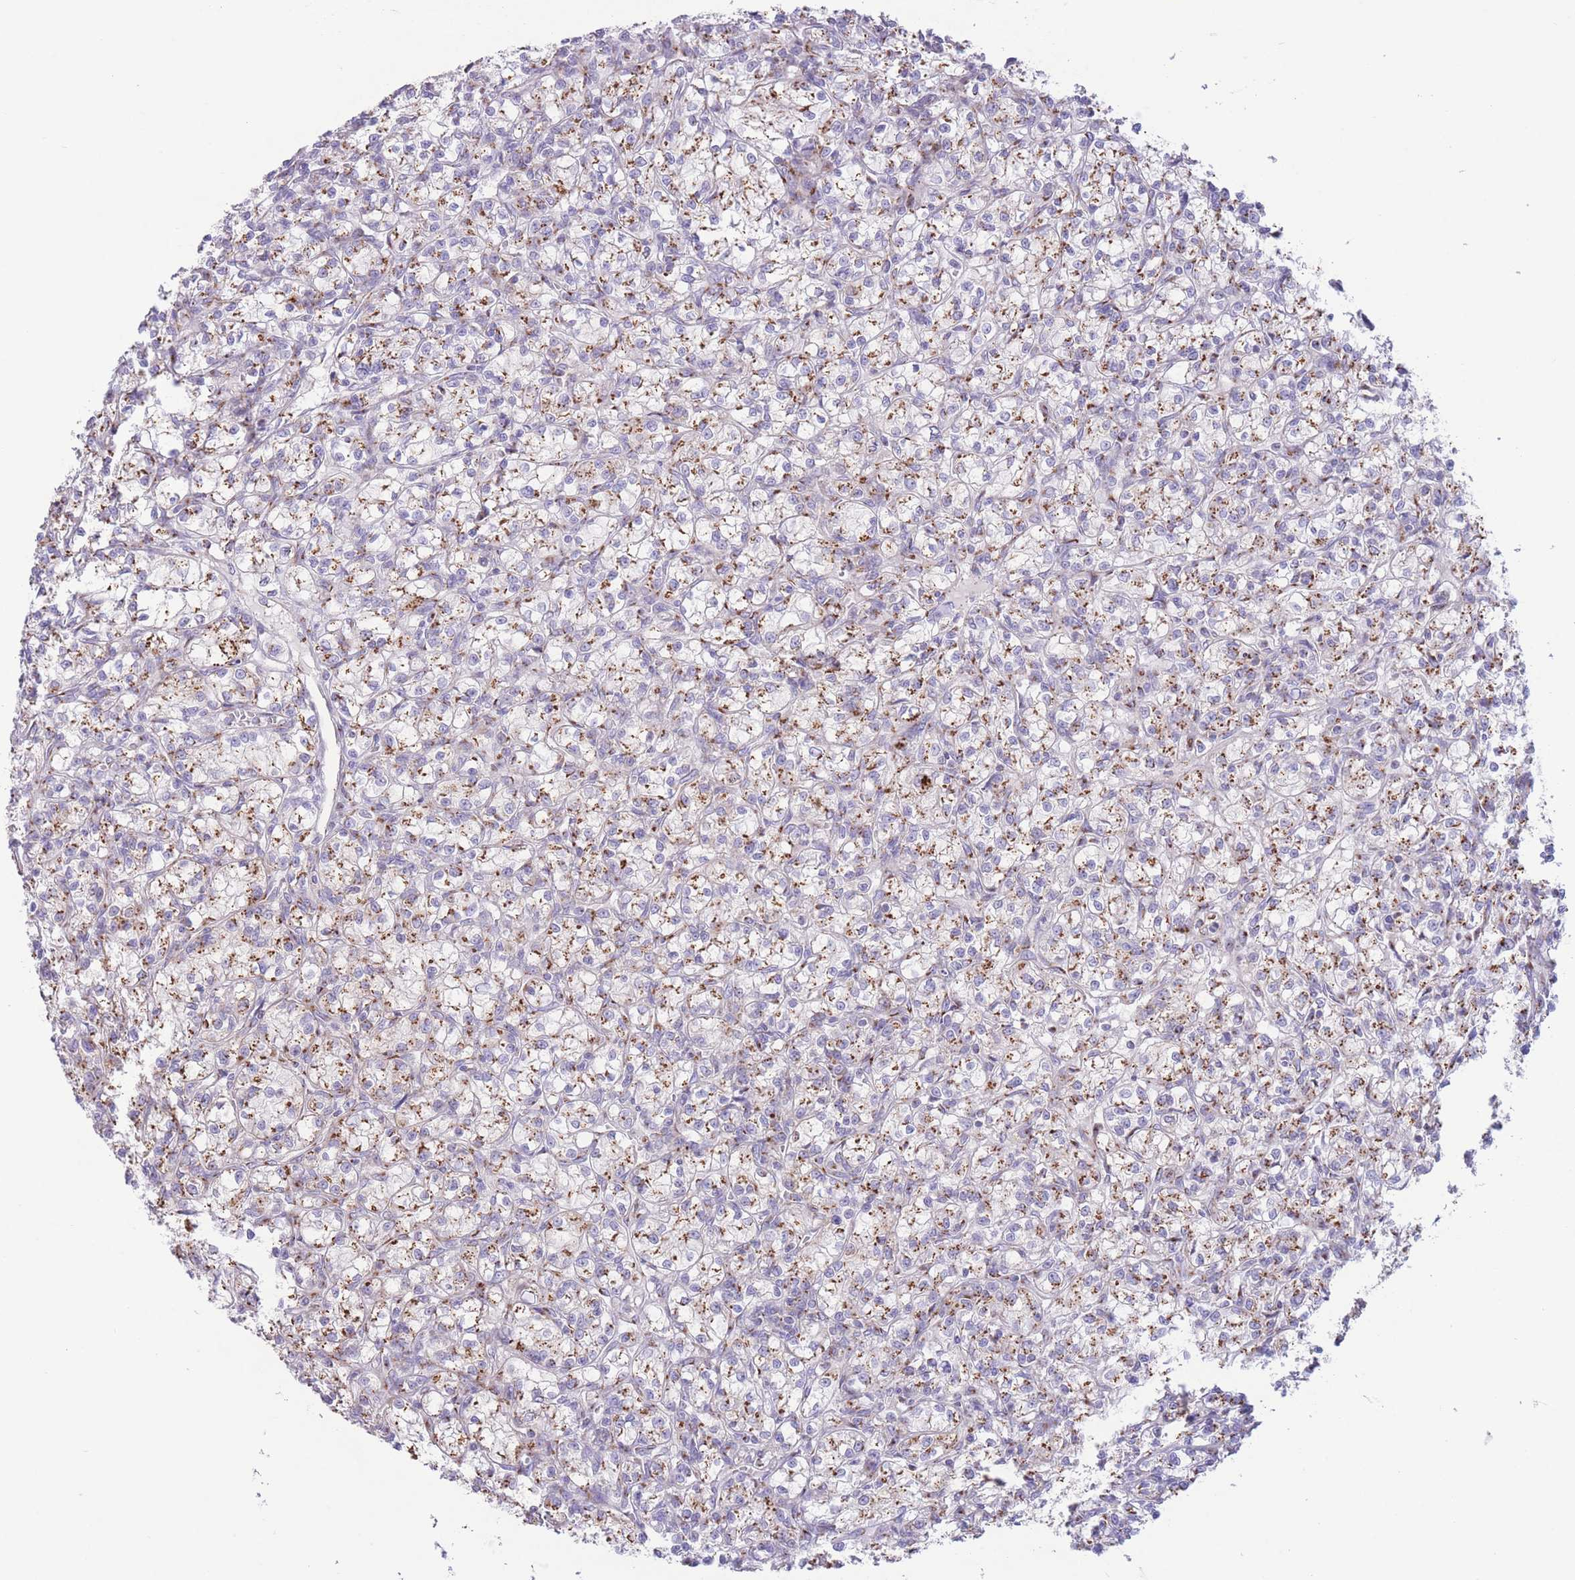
{"staining": {"intensity": "moderate", "quantity": ">75%", "location": "cytoplasmic/membranous"}, "tissue": "renal cancer", "cell_type": "Tumor cells", "image_type": "cancer", "snomed": [{"axis": "morphology", "description": "Adenocarcinoma, NOS"}, {"axis": "topography", "description": "Kidney"}], "caption": "Human renal cancer stained for a protein (brown) shows moderate cytoplasmic/membranous positive expression in about >75% of tumor cells.", "gene": "MPND", "patient": {"sex": "female", "age": 59}}